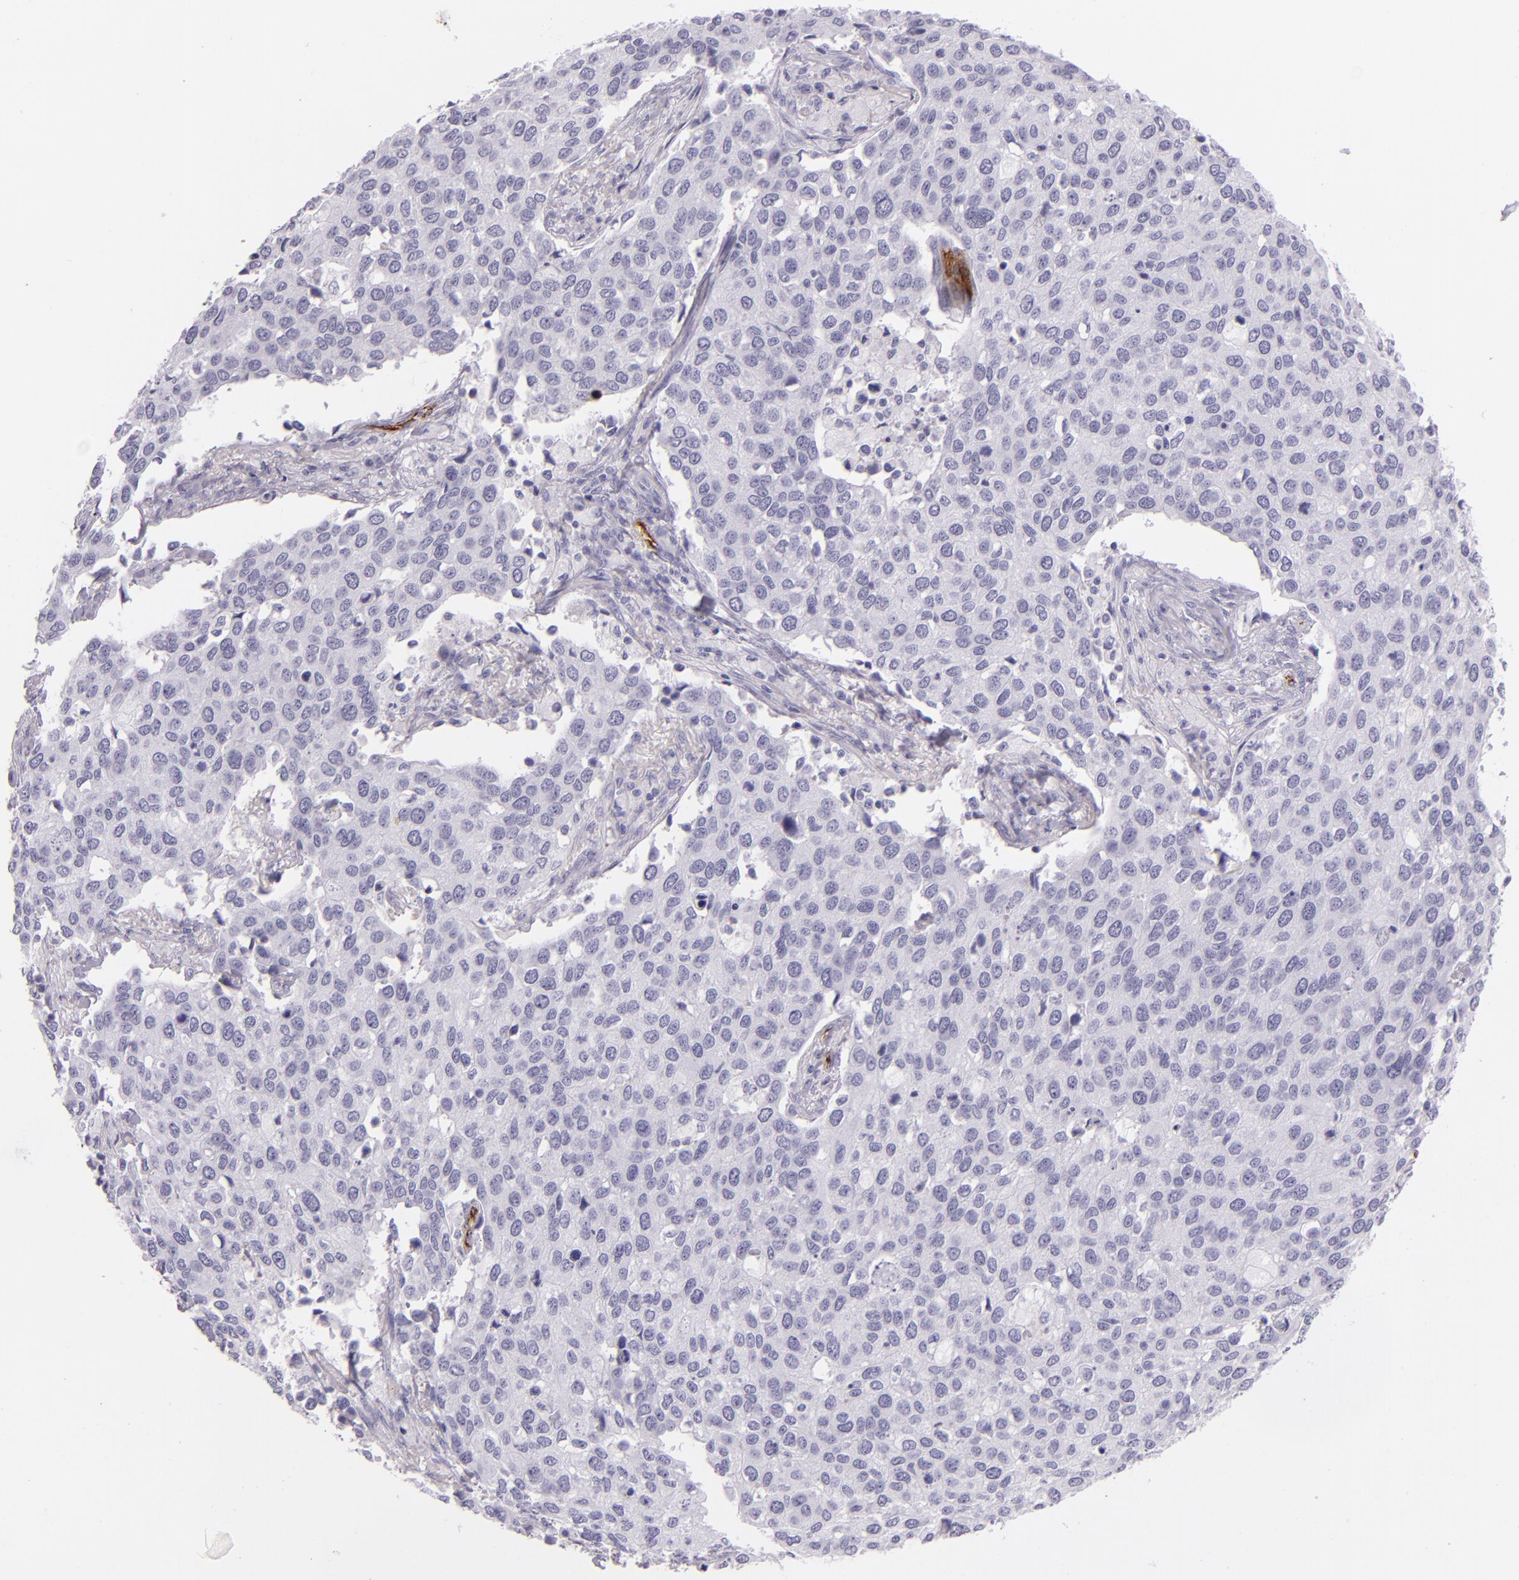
{"staining": {"intensity": "negative", "quantity": "none", "location": "none"}, "tissue": "cervical cancer", "cell_type": "Tumor cells", "image_type": "cancer", "snomed": [{"axis": "morphology", "description": "Squamous cell carcinoma, NOS"}, {"axis": "topography", "description": "Cervix"}], "caption": "IHC of squamous cell carcinoma (cervical) shows no staining in tumor cells.", "gene": "SELP", "patient": {"sex": "female", "age": 54}}